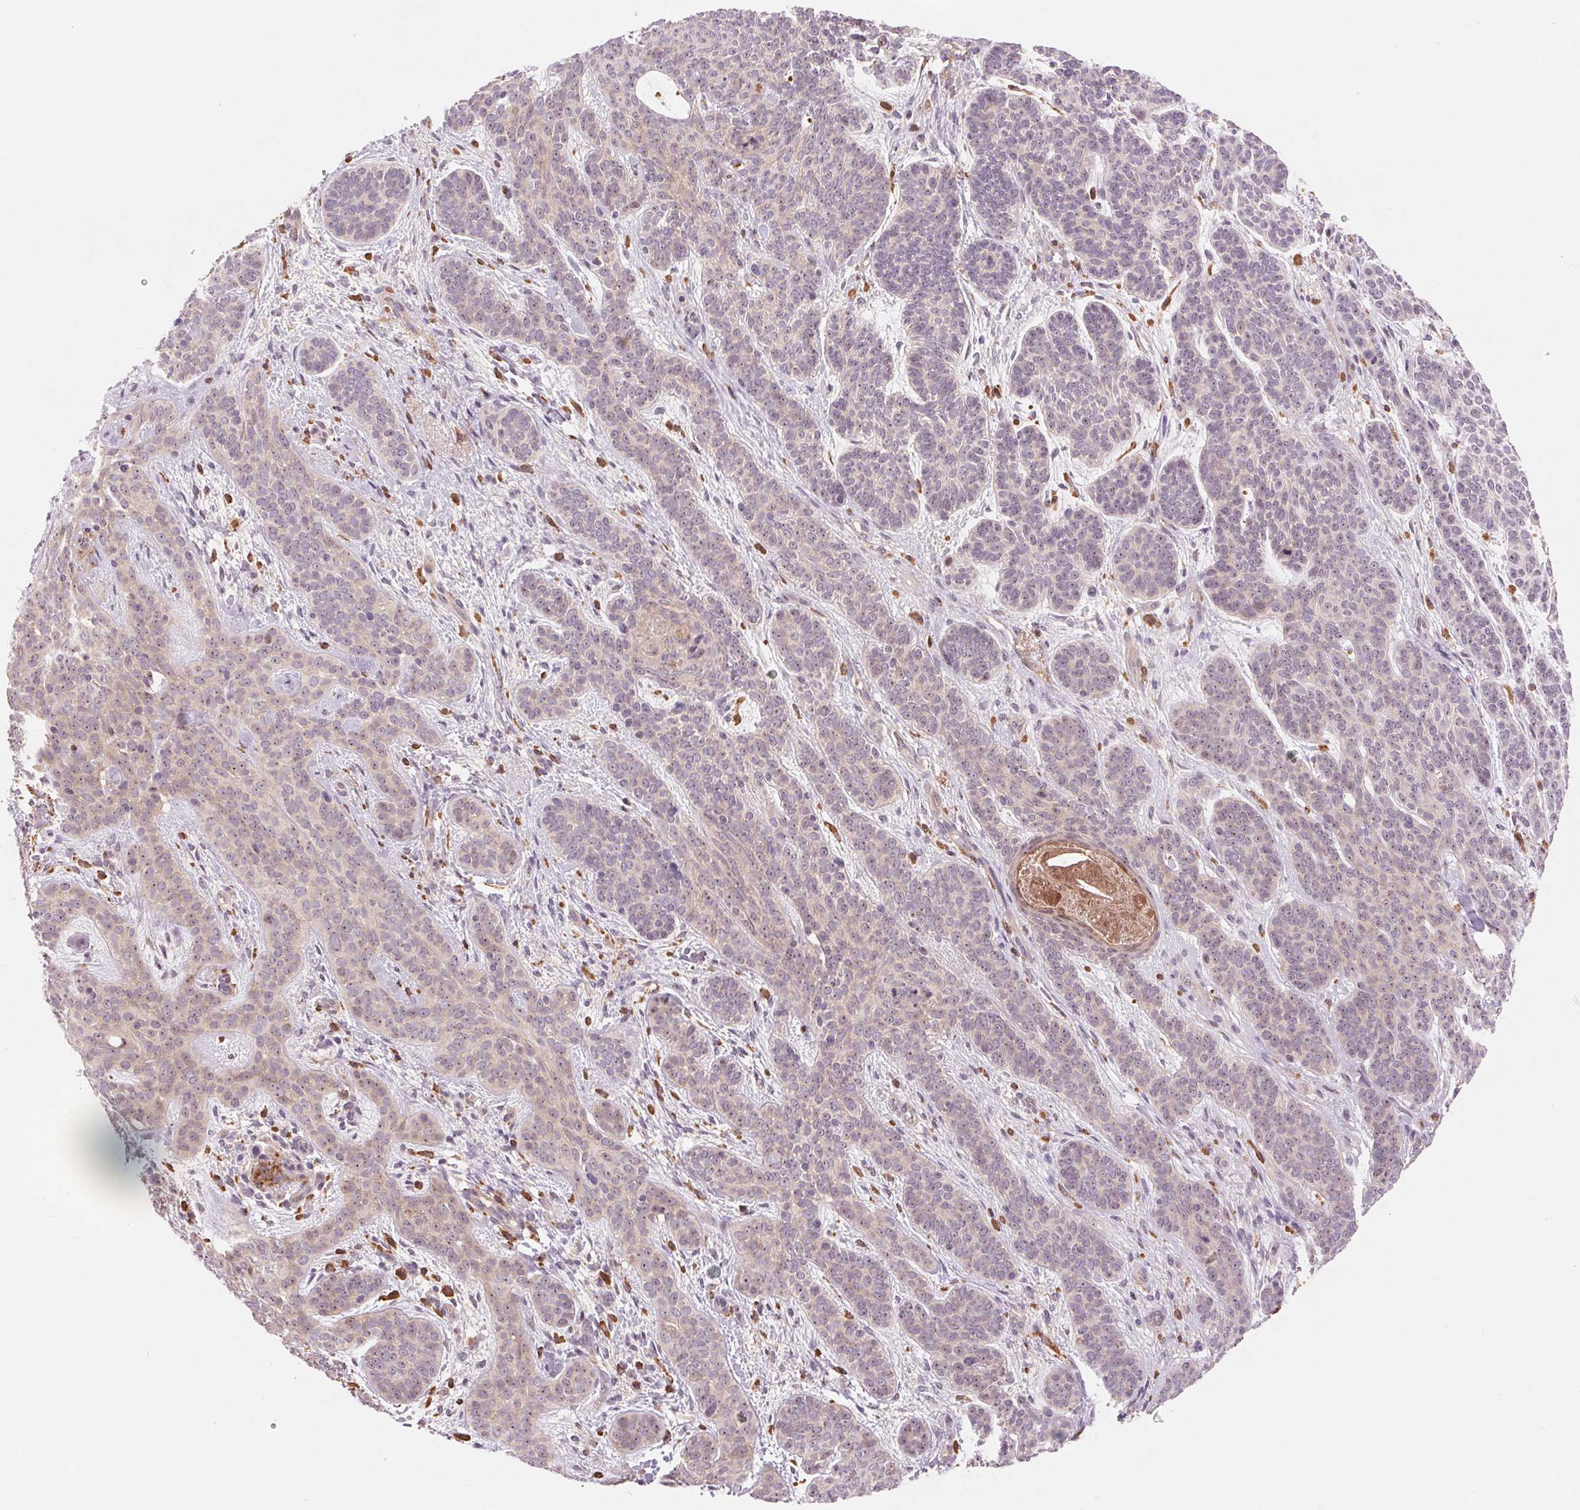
{"staining": {"intensity": "negative", "quantity": "none", "location": "none"}, "tissue": "skin cancer", "cell_type": "Tumor cells", "image_type": "cancer", "snomed": [{"axis": "morphology", "description": "Basal cell carcinoma"}, {"axis": "topography", "description": "Skin"}], "caption": "DAB immunohistochemical staining of human basal cell carcinoma (skin) displays no significant positivity in tumor cells.", "gene": "RANBP3L", "patient": {"sex": "female", "age": 82}}